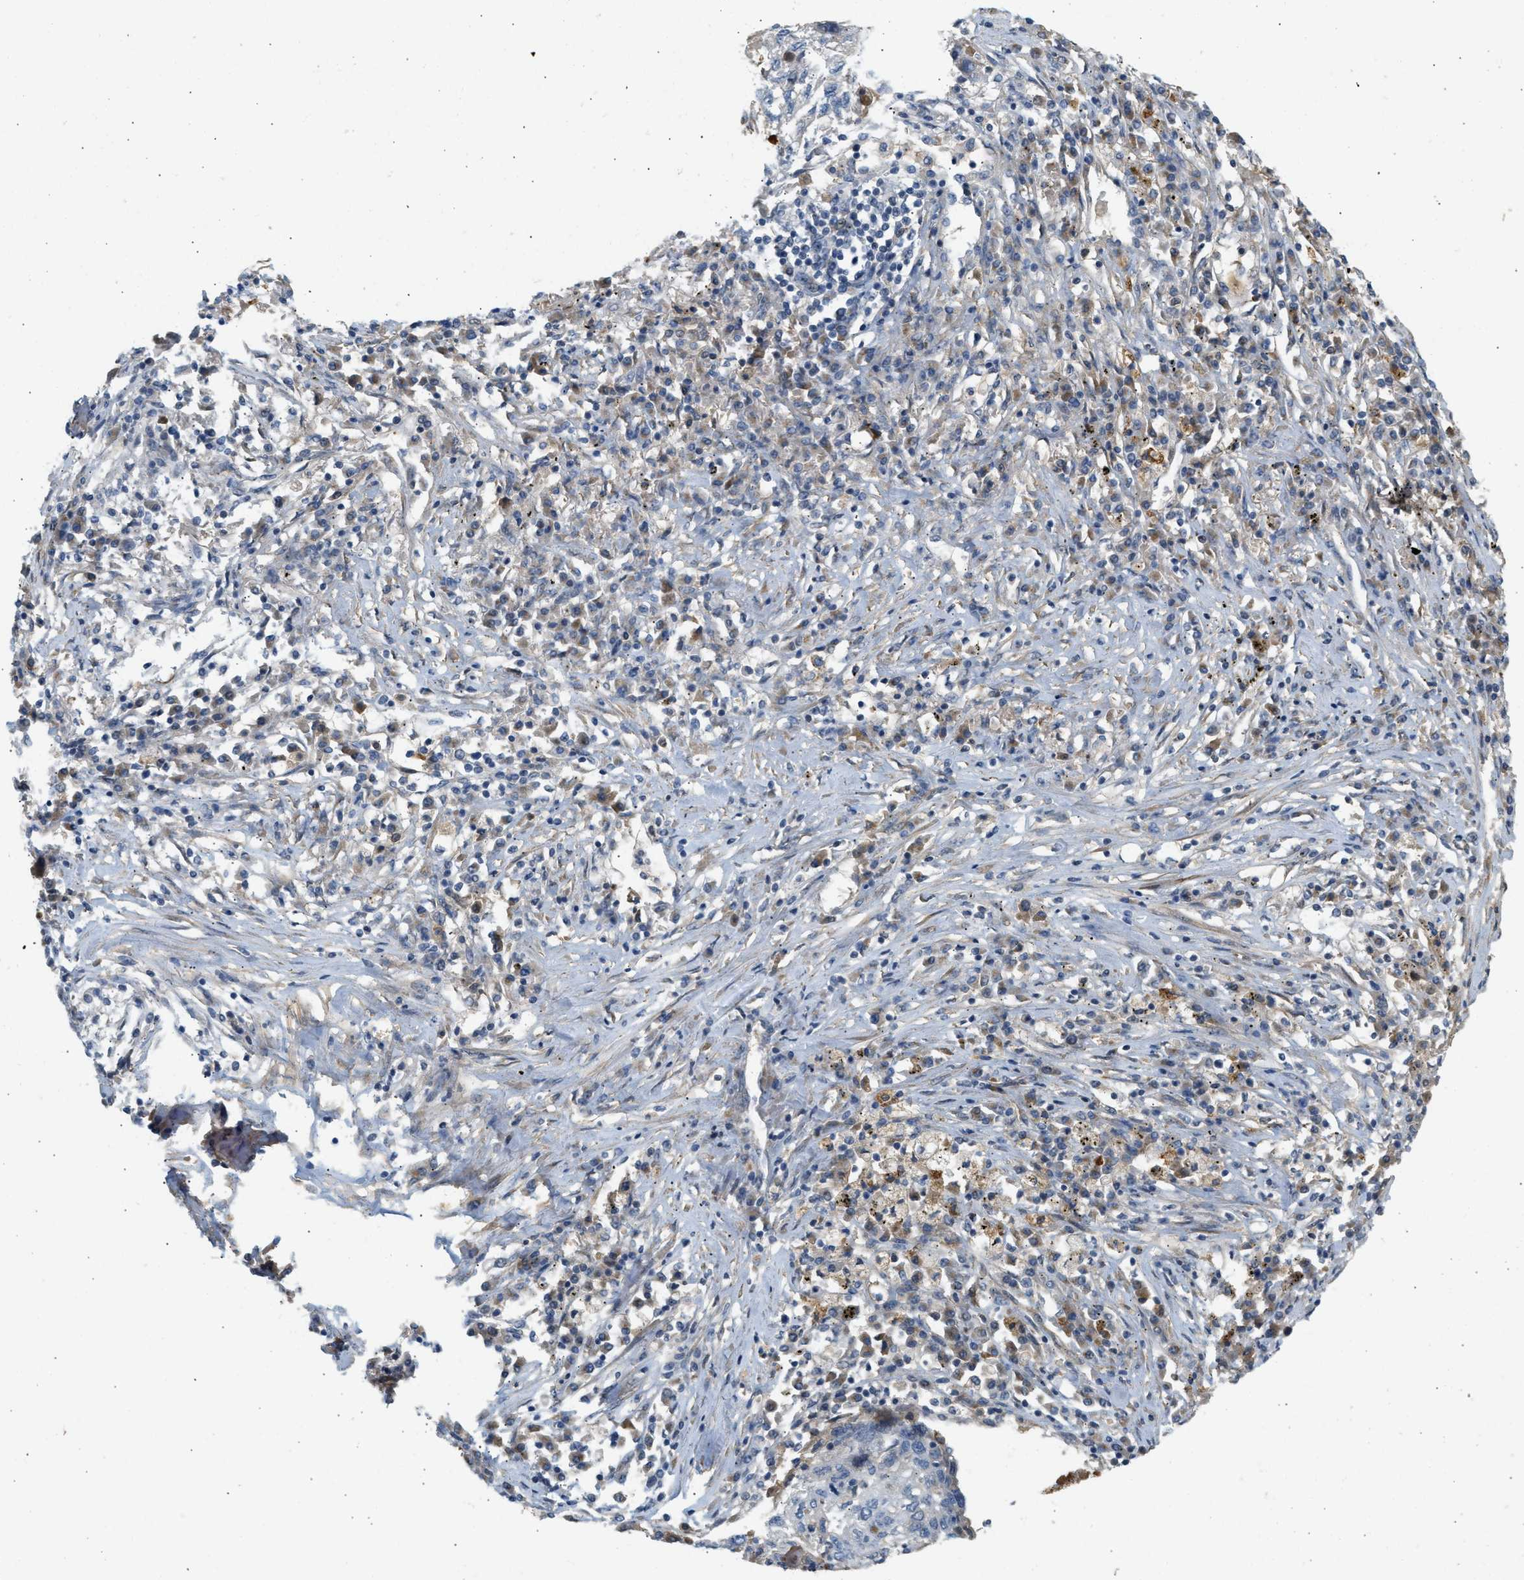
{"staining": {"intensity": "negative", "quantity": "none", "location": "none"}, "tissue": "lung cancer", "cell_type": "Tumor cells", "image_type": "cancer", "snomed": [{"axis": "morphology", "description": "Squamous cell carcinoma, NOS"}, {"axis": "topography", "description": "Lung"}], "caption": "An immunohistochemistry (IHC) histopathology image of lung cancer (squamous cell carcinoma) is shown. There is no staining in tumor cells of lung cancer (squamous cell carcinoma).", "gene": "F8", "patient": {"sex": "female", "age": 63}}